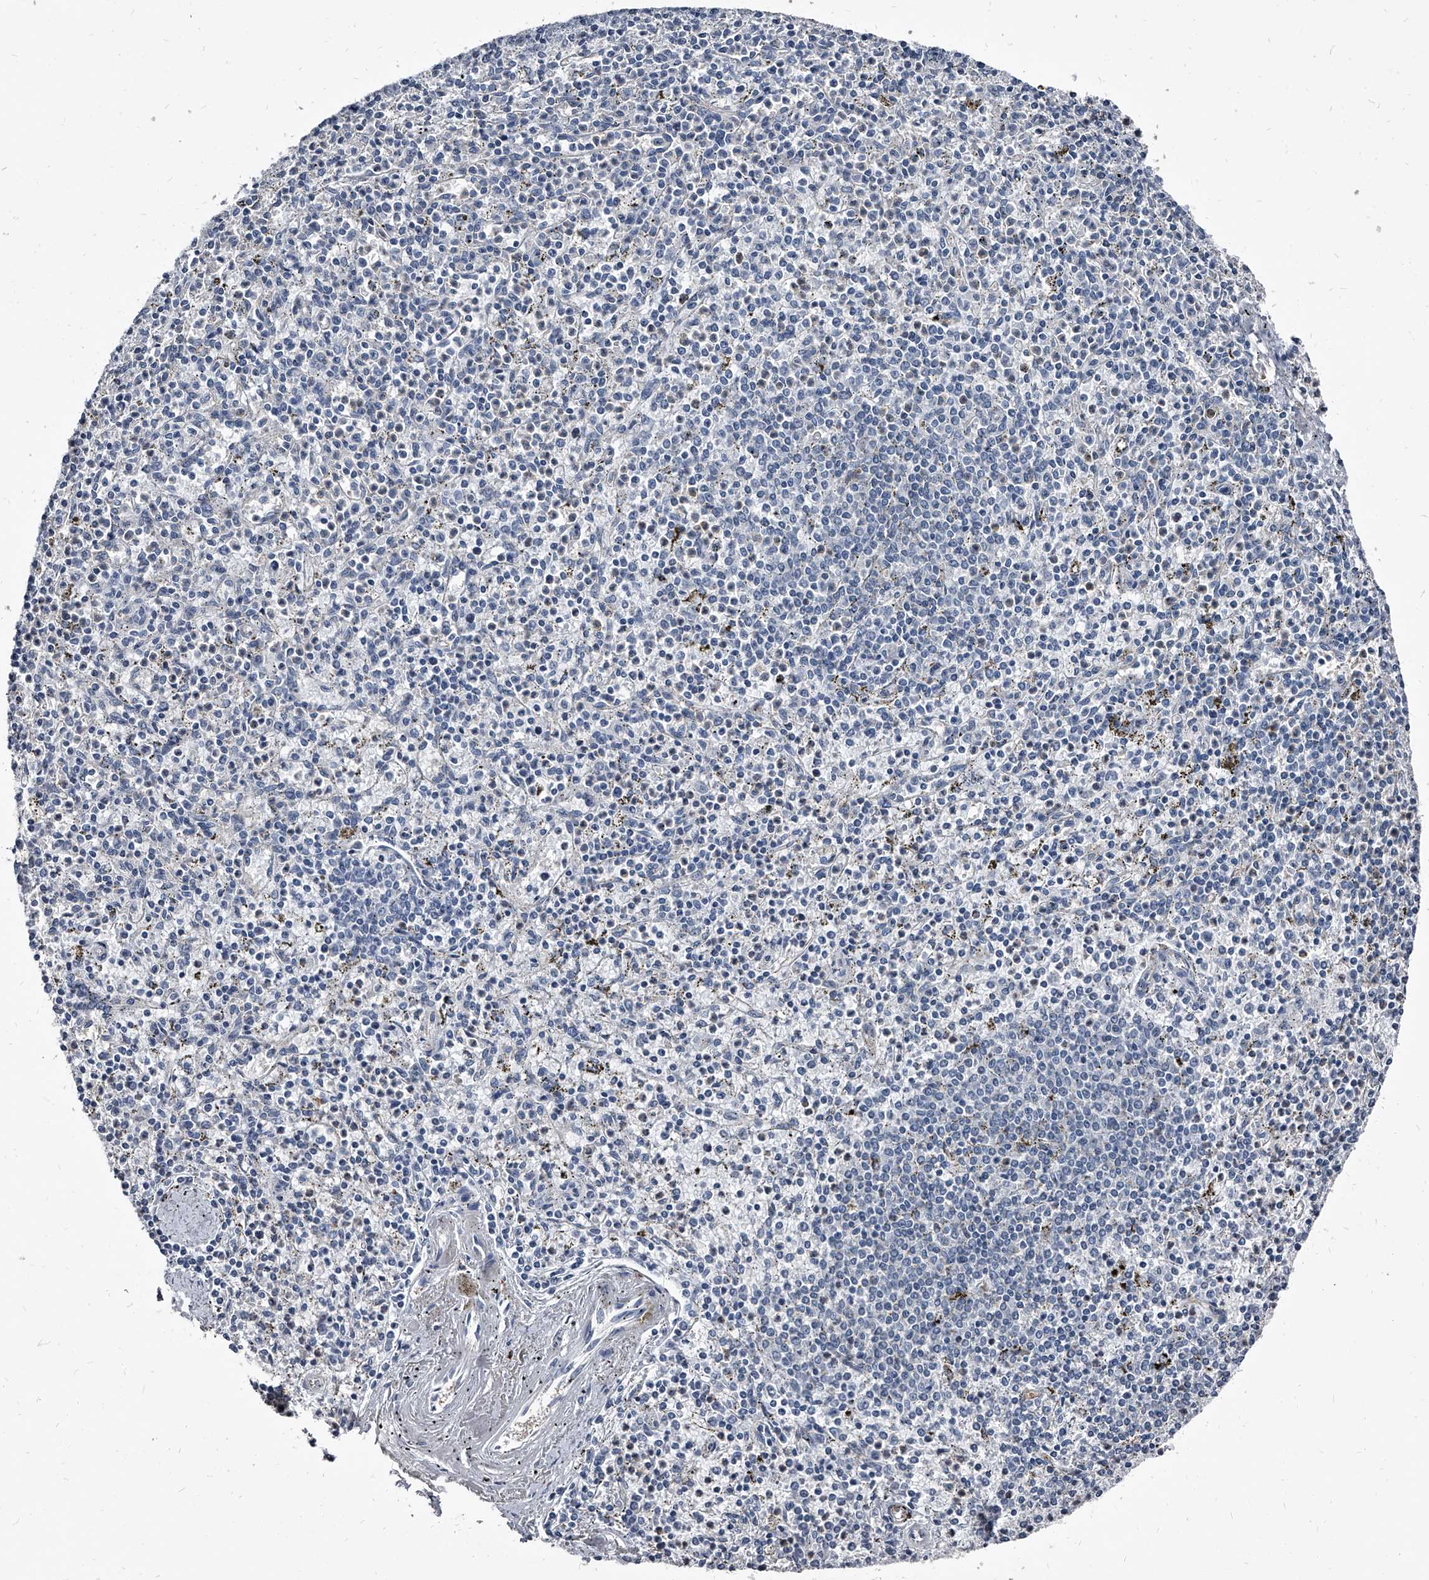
{"staining": {"intensity": "negative", "quantity": "none", "location": "none"}, "tissue": "spleen", "cell_type": "Cells in red pulp", "image_type": "normal", "snomed": [{"axis": "morphology", "description": "Normal tissue, NOS"}, {"axis": "topography", "description": "Spleen"}], "caption": "An immunohistochemistry histopathology image of benign spleen is shown. There is no staining in cells in red pulp of spleen. (DAB immunohistochemistry visualized using brightfield microscopy, high magnification).", "gene": "PGLYRP3", "patient": {"sex": "male", "age": 72}}